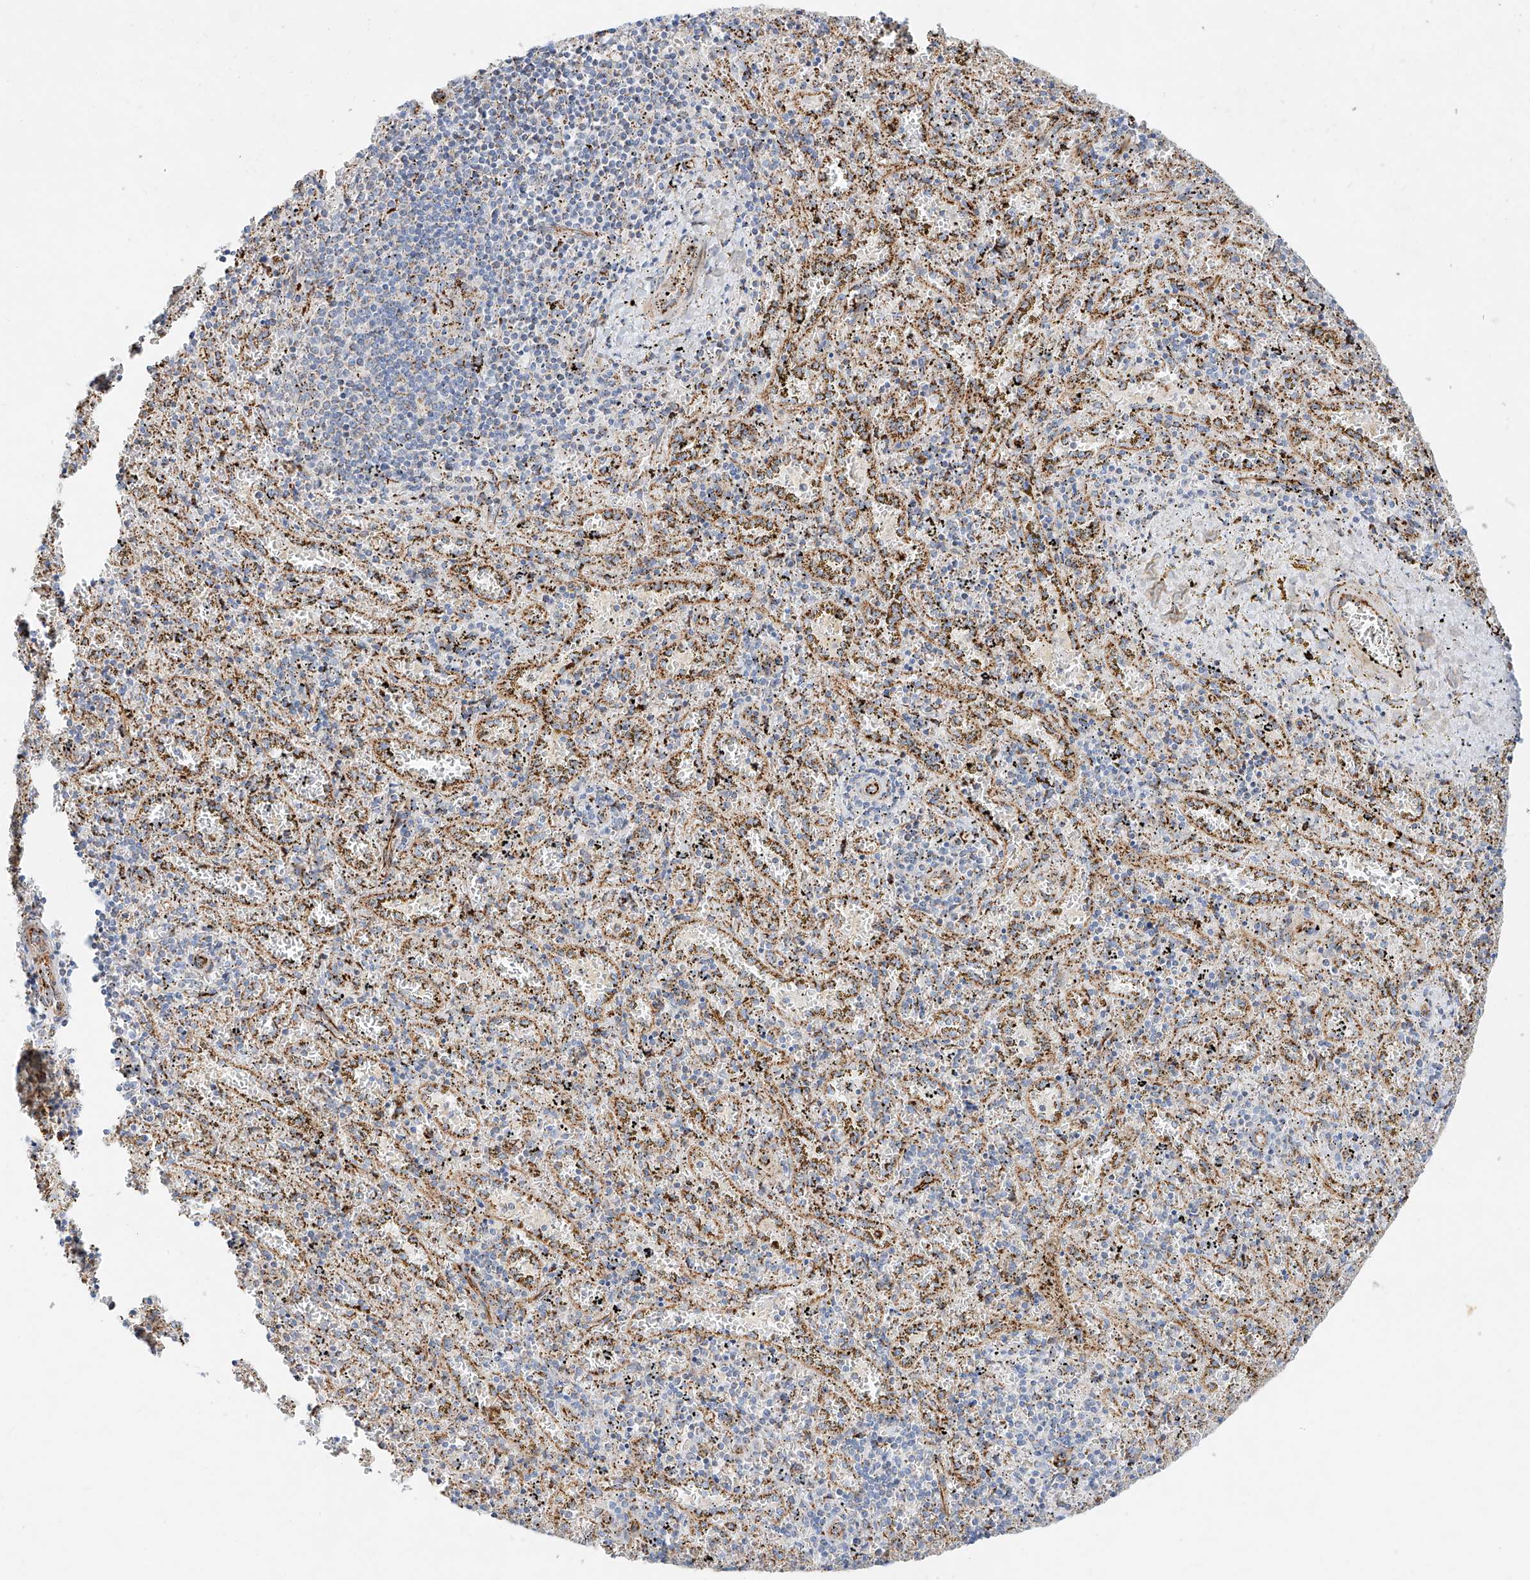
{"staining": {"intensity": "moderate", "quantity": "<25%", "location": "cytoplasmic/membranous"}, "tissue": "spleen", "cell_type": "Cells in red pulp", "image_type": "normal", "snomed": [{"axis": "morphology", "description": "Normal tissue, NOS"}, {"axis": "topography", "description": "Spleen"}], "caption": "Immunohistochemical staining of normal spleen exhibits <25% levels of moderate cytoplasmic/membranous protein staining in about <25% of cells in red pulp. The protein of interest is stained brown, and the nuclei are stained in blue (DAB IHC with brightfield microscopy, high magnification).", "gene": "CST9", "patient": {"sex": "male", "age": 11}}